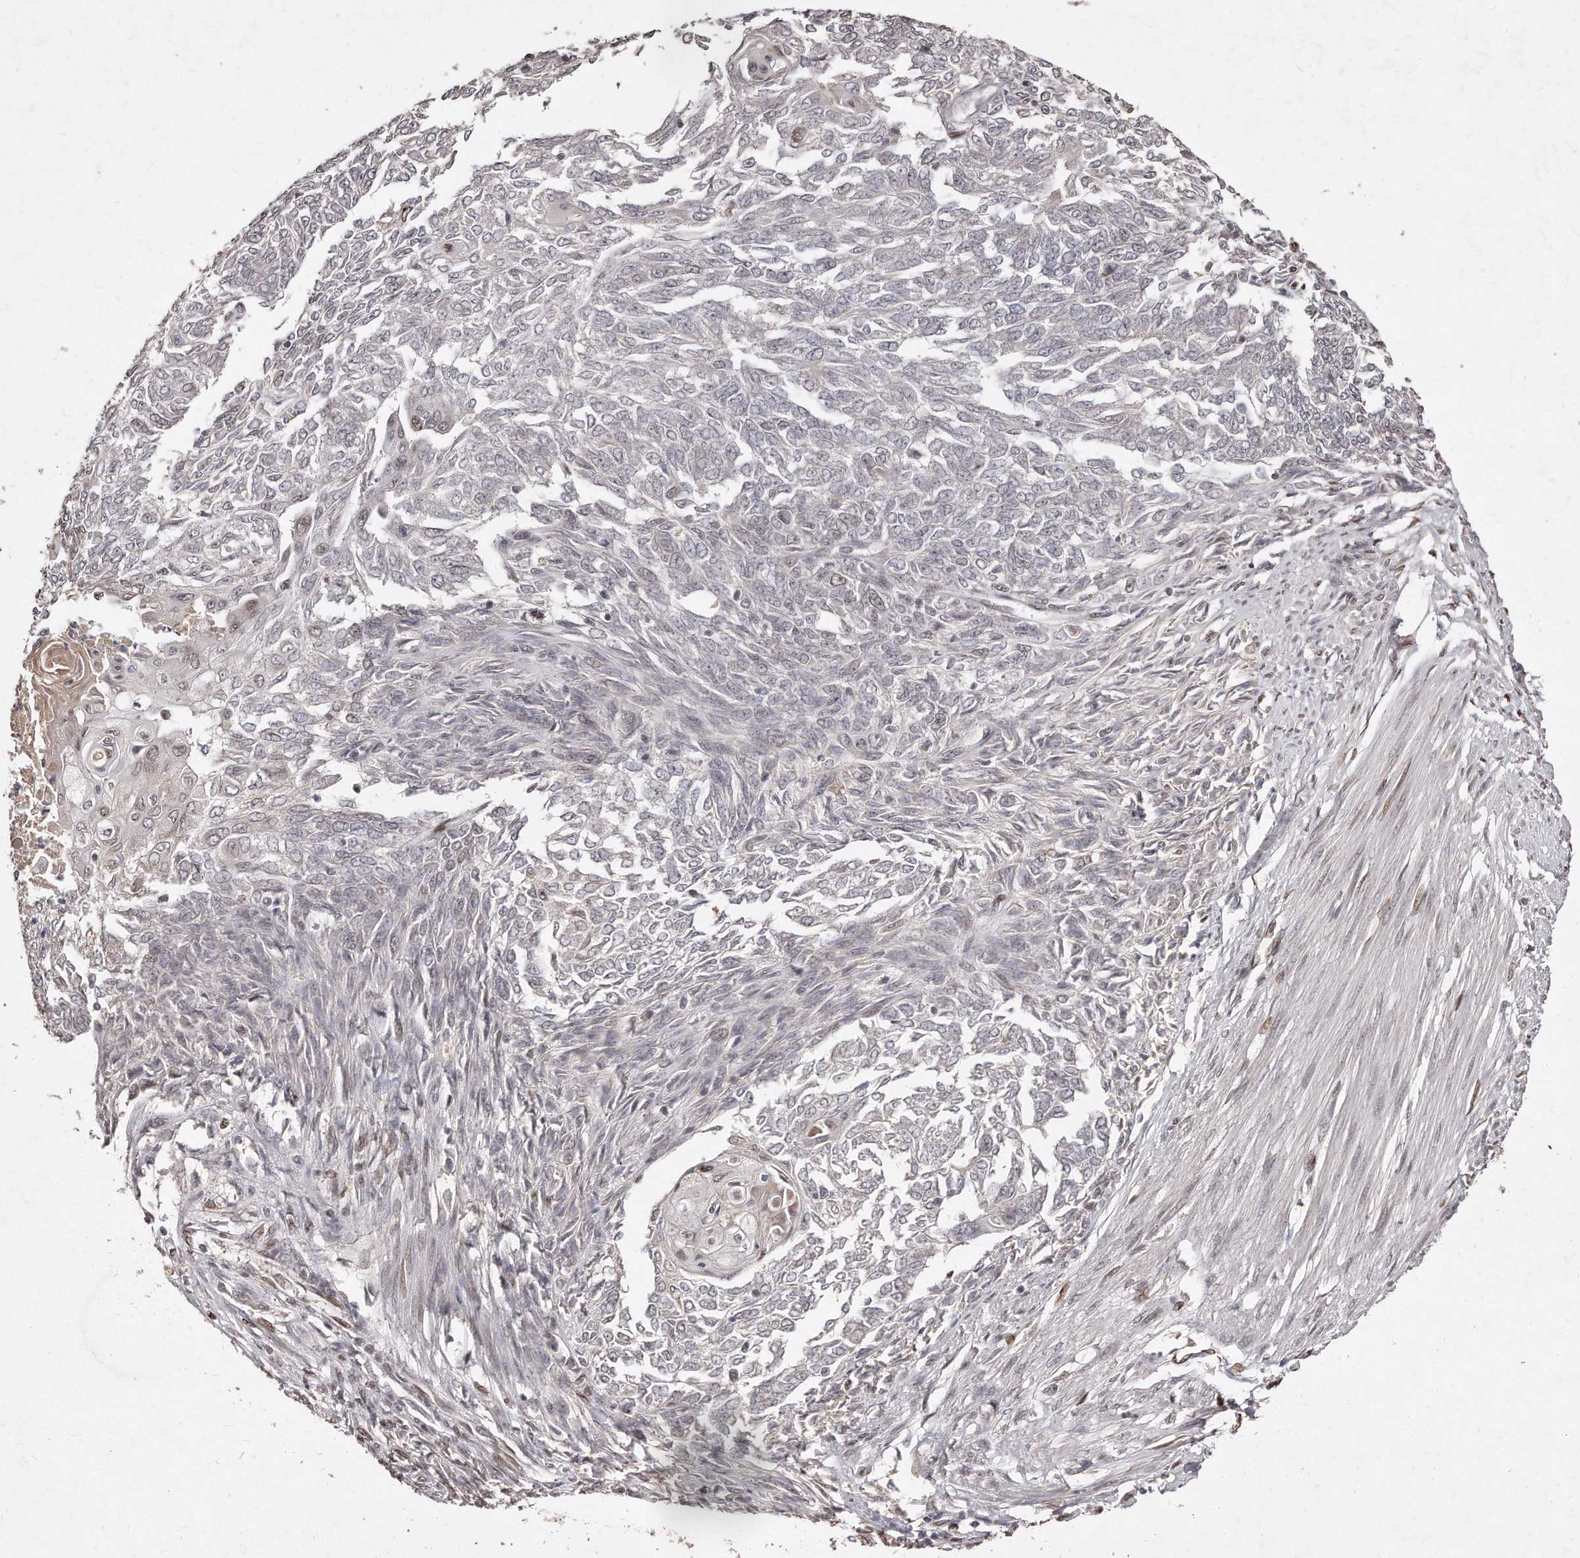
{"staining": {"intensity": "negative", "quantity": "none", "location": "none"}, "tissue": "endometrial cancer", "cell_type": "Tumor cells", "image_type": "cancer", "snomed": [{"axis": "morphology", "description": "Adenocarcinoma, NOS"}, {"axis": "topography", "description": "Endometrium"}], "caption": "Human endometrial cancer (adenocarcinoma) stained for a protein using immunohistochemistry (IHC) displays no staining in tumor cells.", "gene": "HASPIN", "patient": {"sex": "female", "age": 32}}